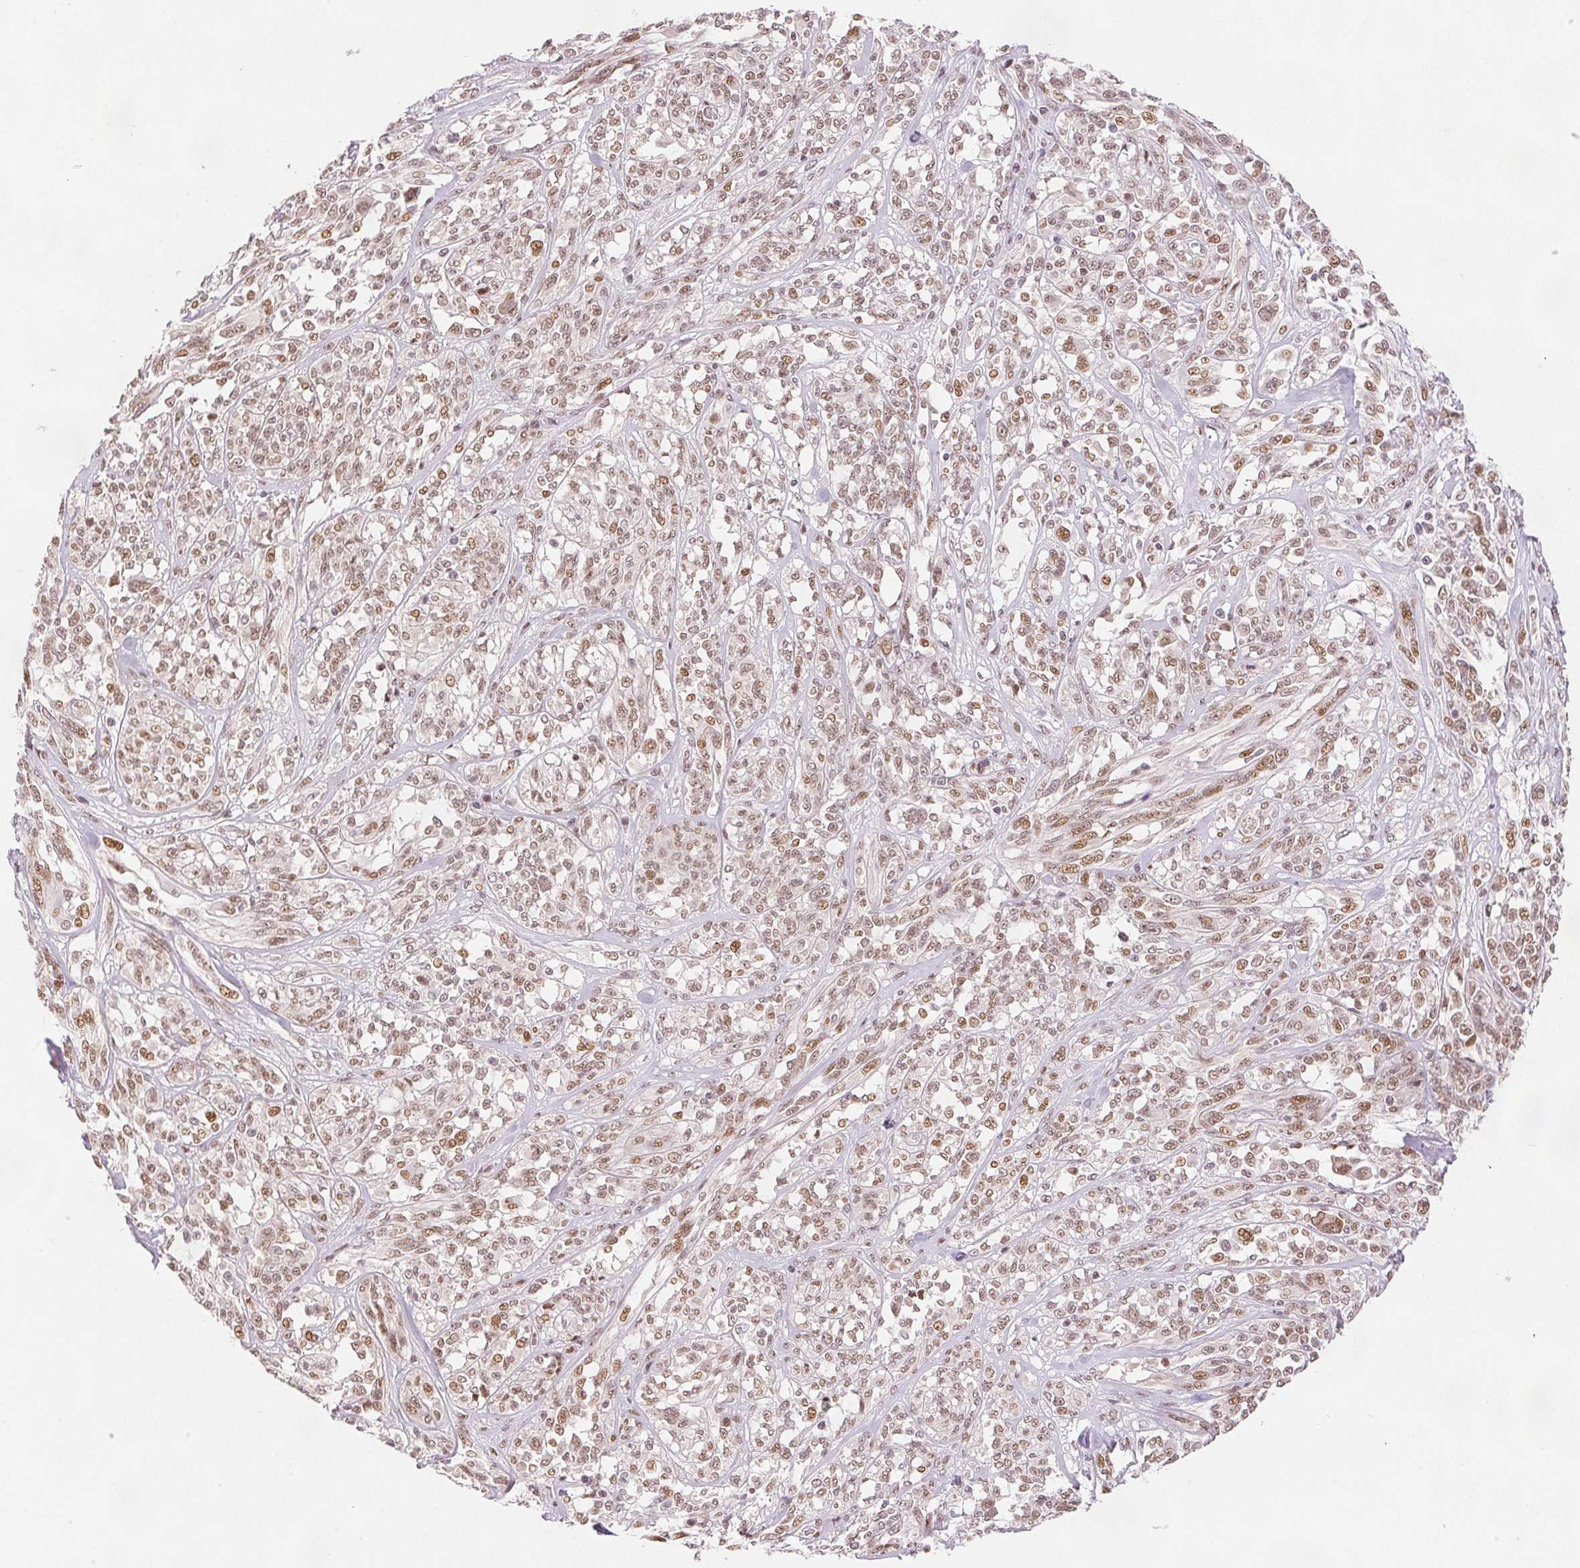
{"staining": {"intensity": "moderate", "quantity": ">75%", "location": "nuclear"}, "tissue": "melanoma", "cell_type": "Tumor cells", "image_type": "cancer", "snomed": [{"axis": "morphology", "description": "Malignant melanoma, NOS"}, {"axis": "topography", "description": "Skin"}], "caption": "Tumor cells demonstrate moderate nuclear staining in about >75% of cells in malignant melanoma.", "gene": "ZNF703", "patient": {"sex": "female", "age": 91}}